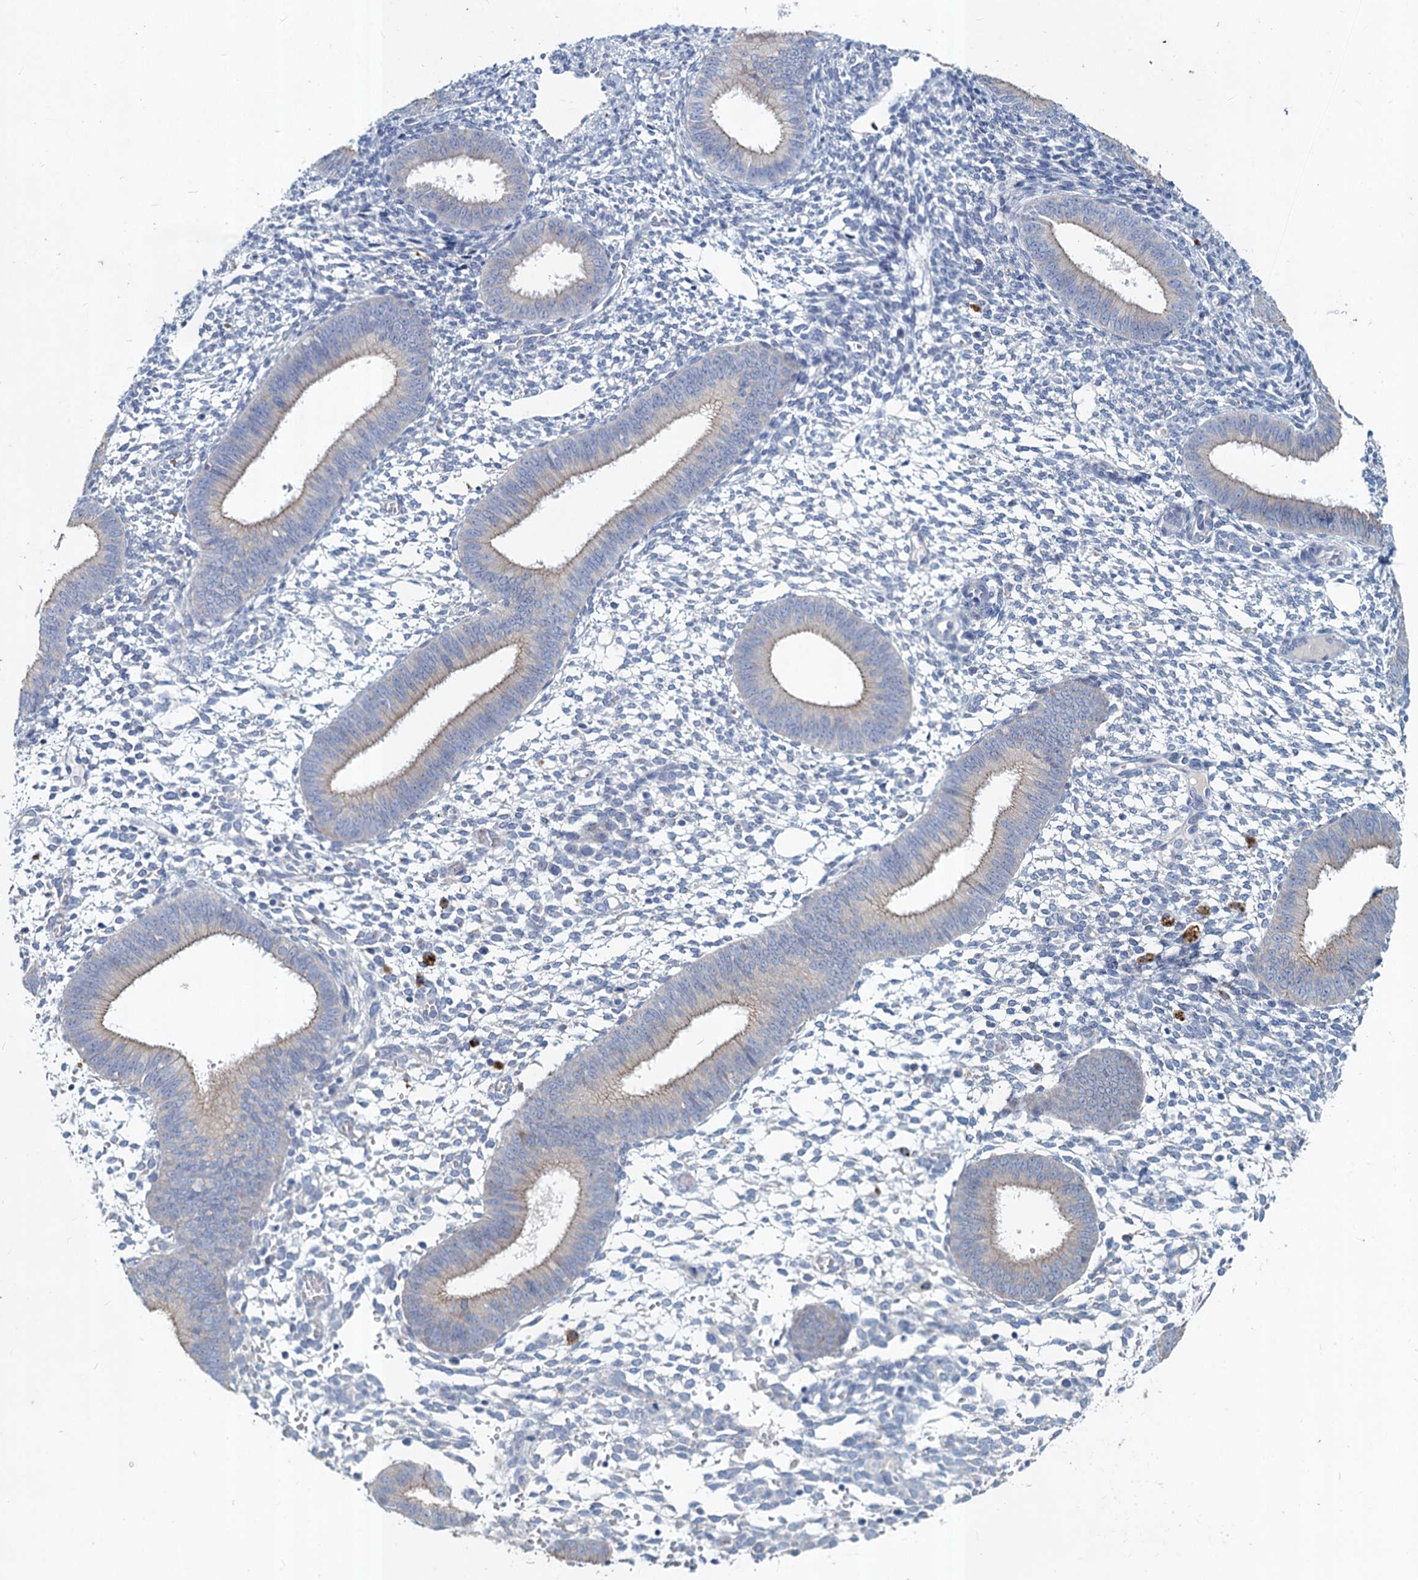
{"staining": {"intensity": "negative", "quantity": "none", "location": "none"}, "tissue": "endometrium", "cell_type": "Cells in endometrial stroma", "image_type": "normal", "snomed": [{"axis": "morphology", "description": "Normal tissue, NOS"}, {"axis": "topography", "description": "Uterus"}, {"axis": "topography", "description": "Endometrium"}], "caption": "High power microscopy image of an immunohistochemistry (IHC) histopathology image of normal endometrium, revealing no significant staining in cells in endometrial stroma. The staining is performed using DAB (3,3'-diaminobenzidine) brown chromogen with nuclei counter-stained in using hematoxylin.", "gene": "TMX2", "patient": {"sex": "female", "age": 48}}